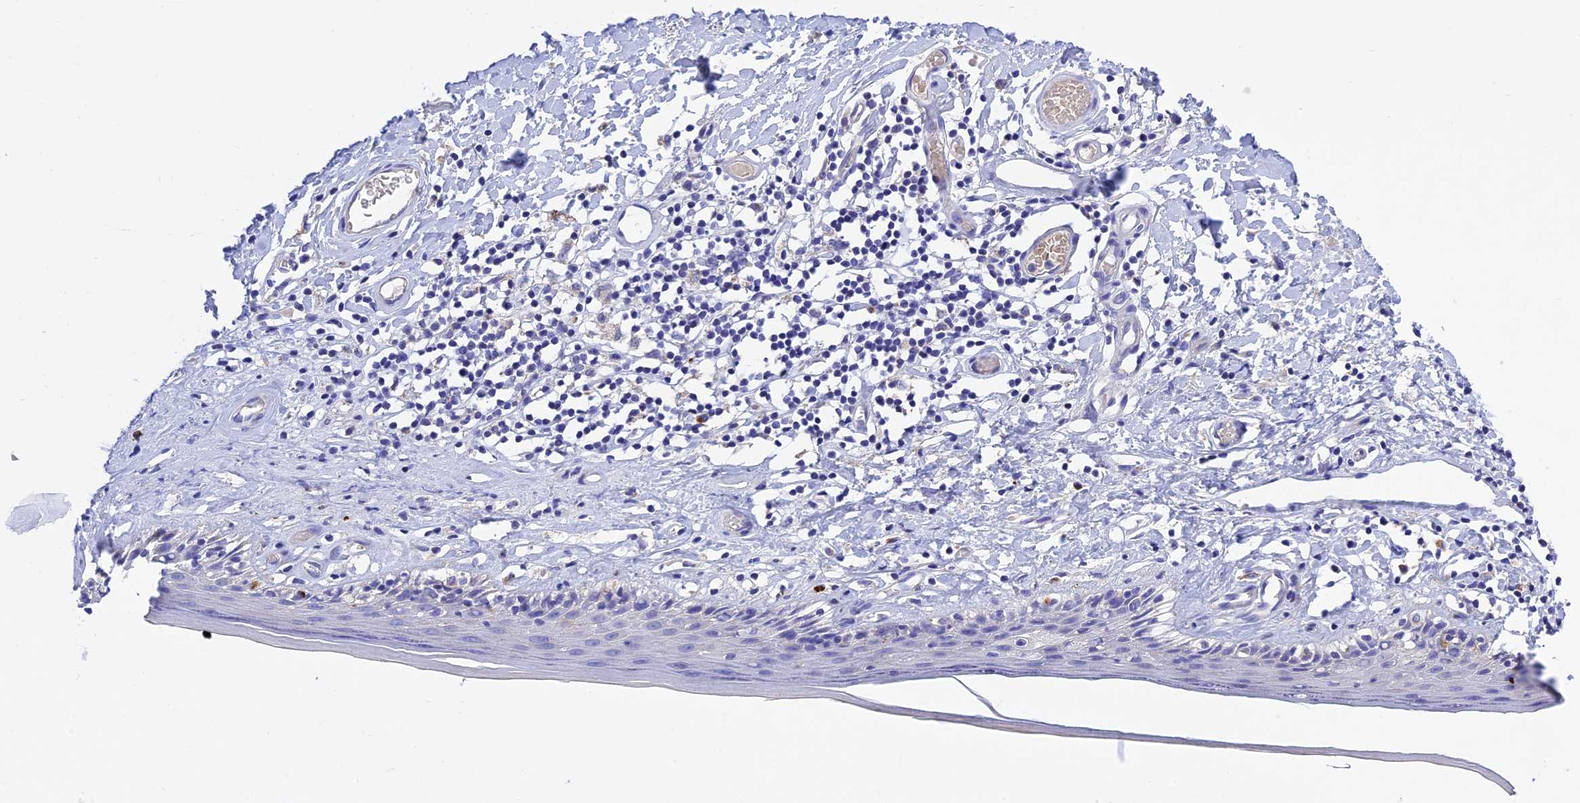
{"staining": {"intensity": "moderate", "quantity": "<25%", "location": "cytoplasmic/membranous"}, "tissue": "skin", "cell_type": "Epidermal cells", "image_type": "normal", "snomed": [{"axis": "morphology", "description": "Normal tissue, NOS"}, {"axis": "topography", "description": "Adipose tissue"}, {"axis": "topography", "description": "Vascular tissue"}, {"axis": "topography", "description": "Vulva"}, {"axis": "topography", "description": "Peripheral nerve tissue"}], "caption": "Protein expression analysis of normal human skin reveals moderate cytoplasmic/membranous expression in about <25% of epidermal cells. The protein of interest is stained brown, and the nuclei are stained in blue (DAB IHC with brightfield microscopy, high magnification).", "gene": "MS4A5", "patient": {"sex": "female", "age": 86}}